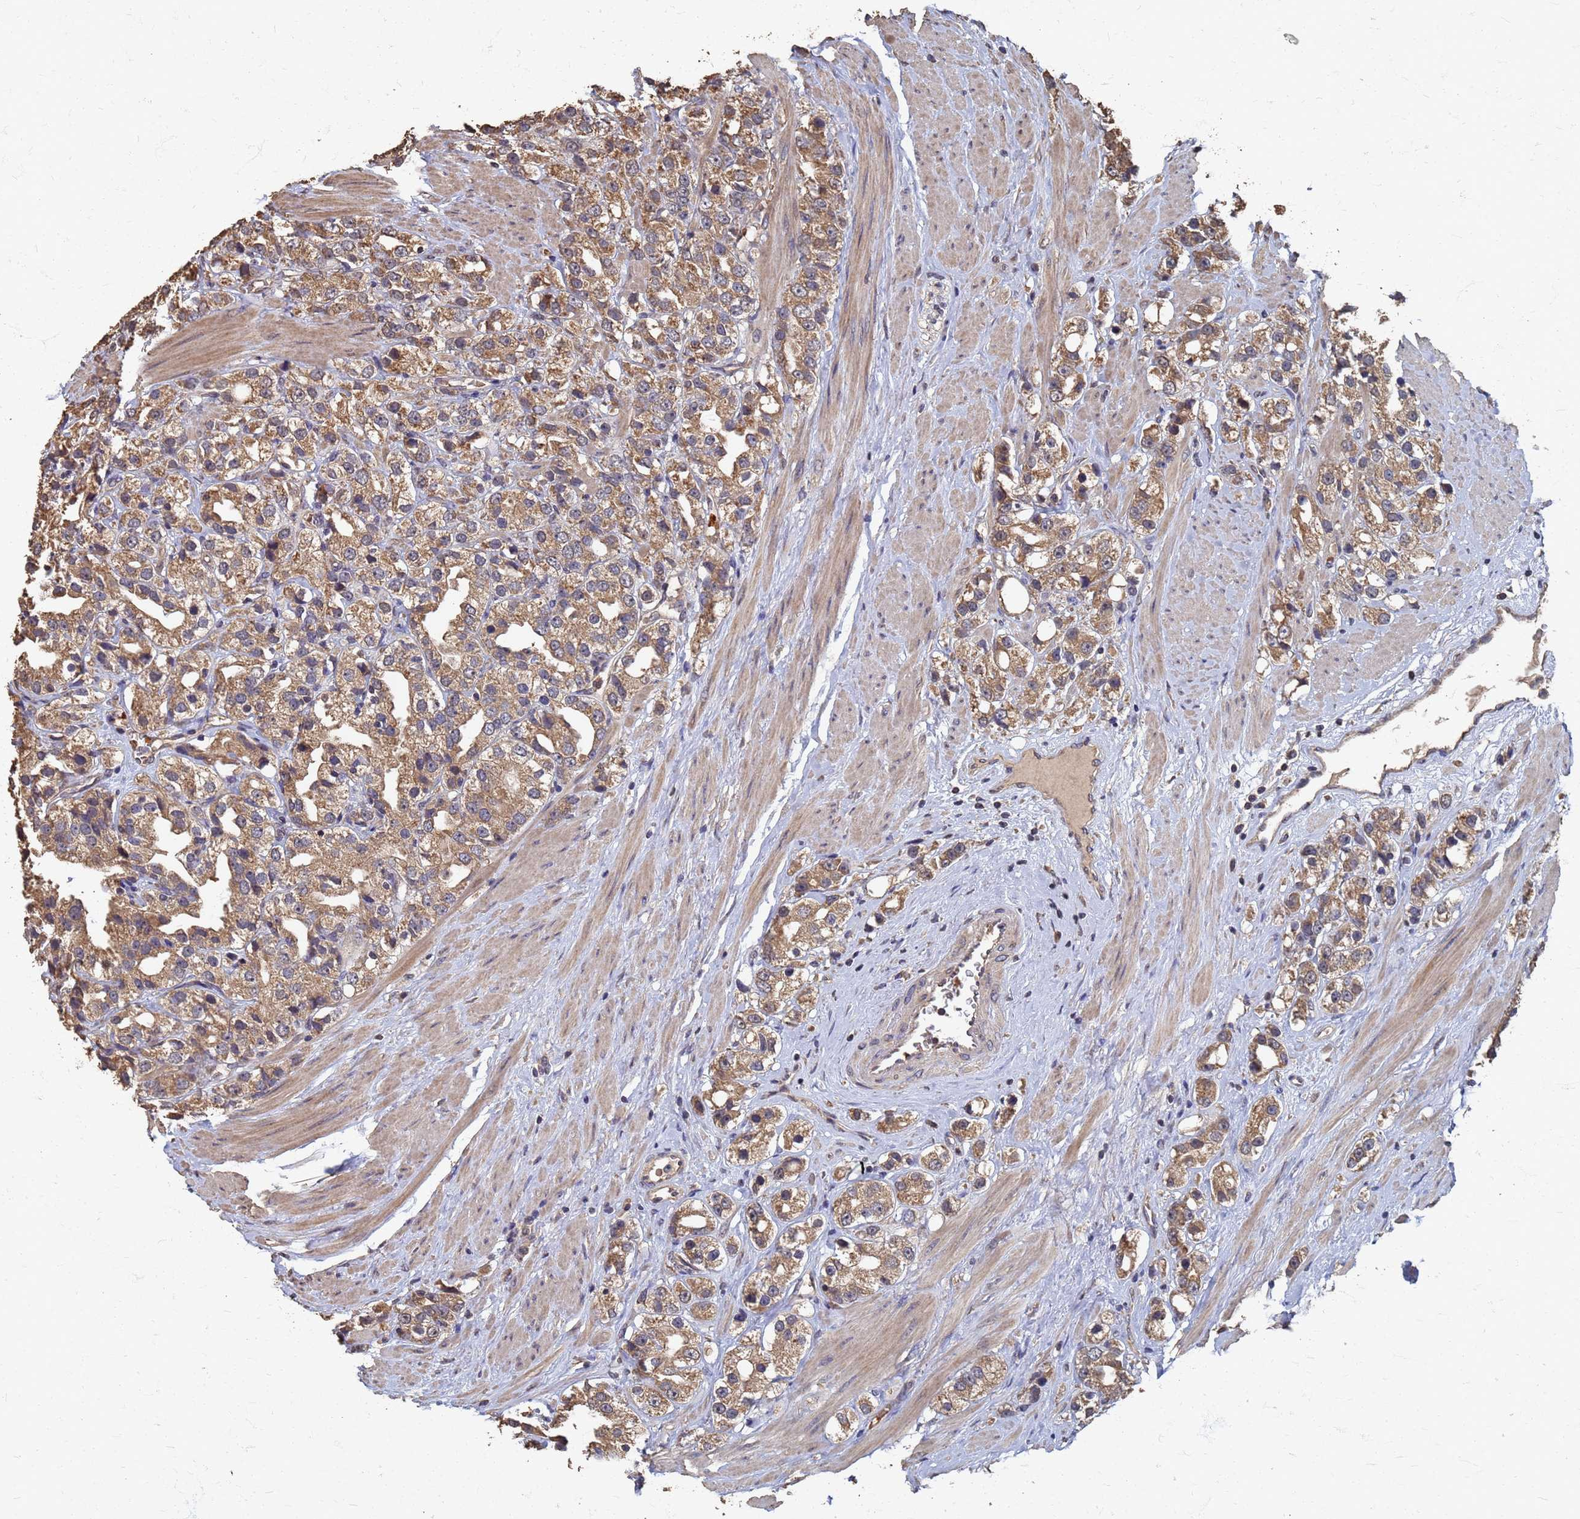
{"staining": {"intensity": "moderate", "quantity": ">75%", "location": "cytoplasmic/membranous"}, "tissue": "prostate cancer", "cell_type": "Tumor cells", "image_type": "cancer", "snomed": [{"axis": "morphology", "description": "Adenocarcinoma, NOS"}, {"axis": "topography", "description": "Prostate"}], "caption": "Prostate cancer stained with DAB immunohistochemistry demonstrates medium levels of moderate cytoplasmic/membranous staining in approximately >75% of tumor cells. The staining was performed using DAB (3,3'-diaminobenzidine), with brown indicating positive protein expression. Nuclei are stained blue with hematoxylin.", "gene": "DPH5", "patient": {"sex": "male", "age": 79}}